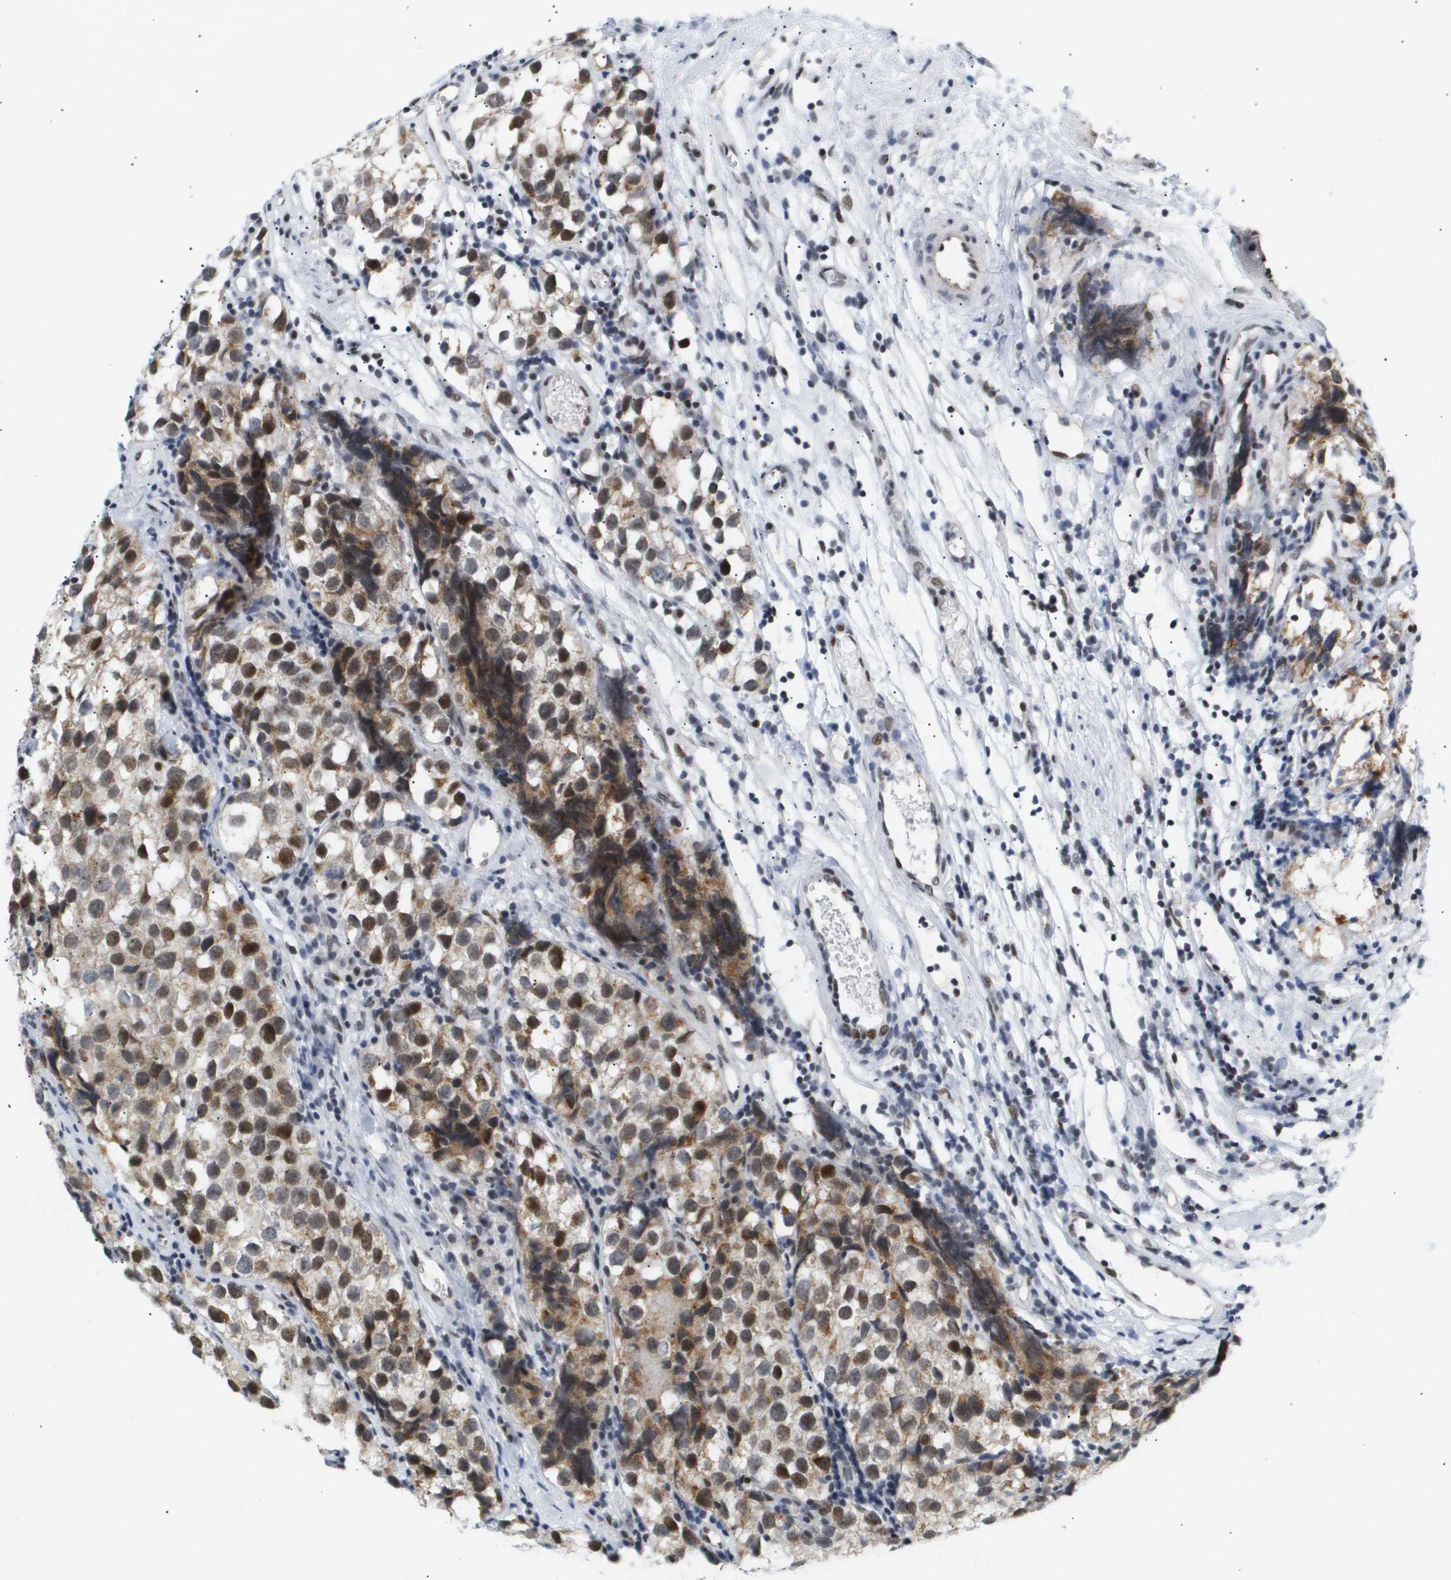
{"staining": {"intensity": "strong", "quantity": ">75%", "location": "nuclear"}, "tissue": "testis cancer", "cell_type": "Tumor cells", "image_type": "cancer", "snomed": [{"axis": "morphology", "description": "Seminoma, NOS"}, {"axis": "topography", "description": "Testis"}], "caption": "The image reveals staining of testis cancer (seminoma), revealing strong nuclear protein staining (brown color) within tumor cells.", "gene": "PPARD", "patient": {"sex": "male", "age": 39}}